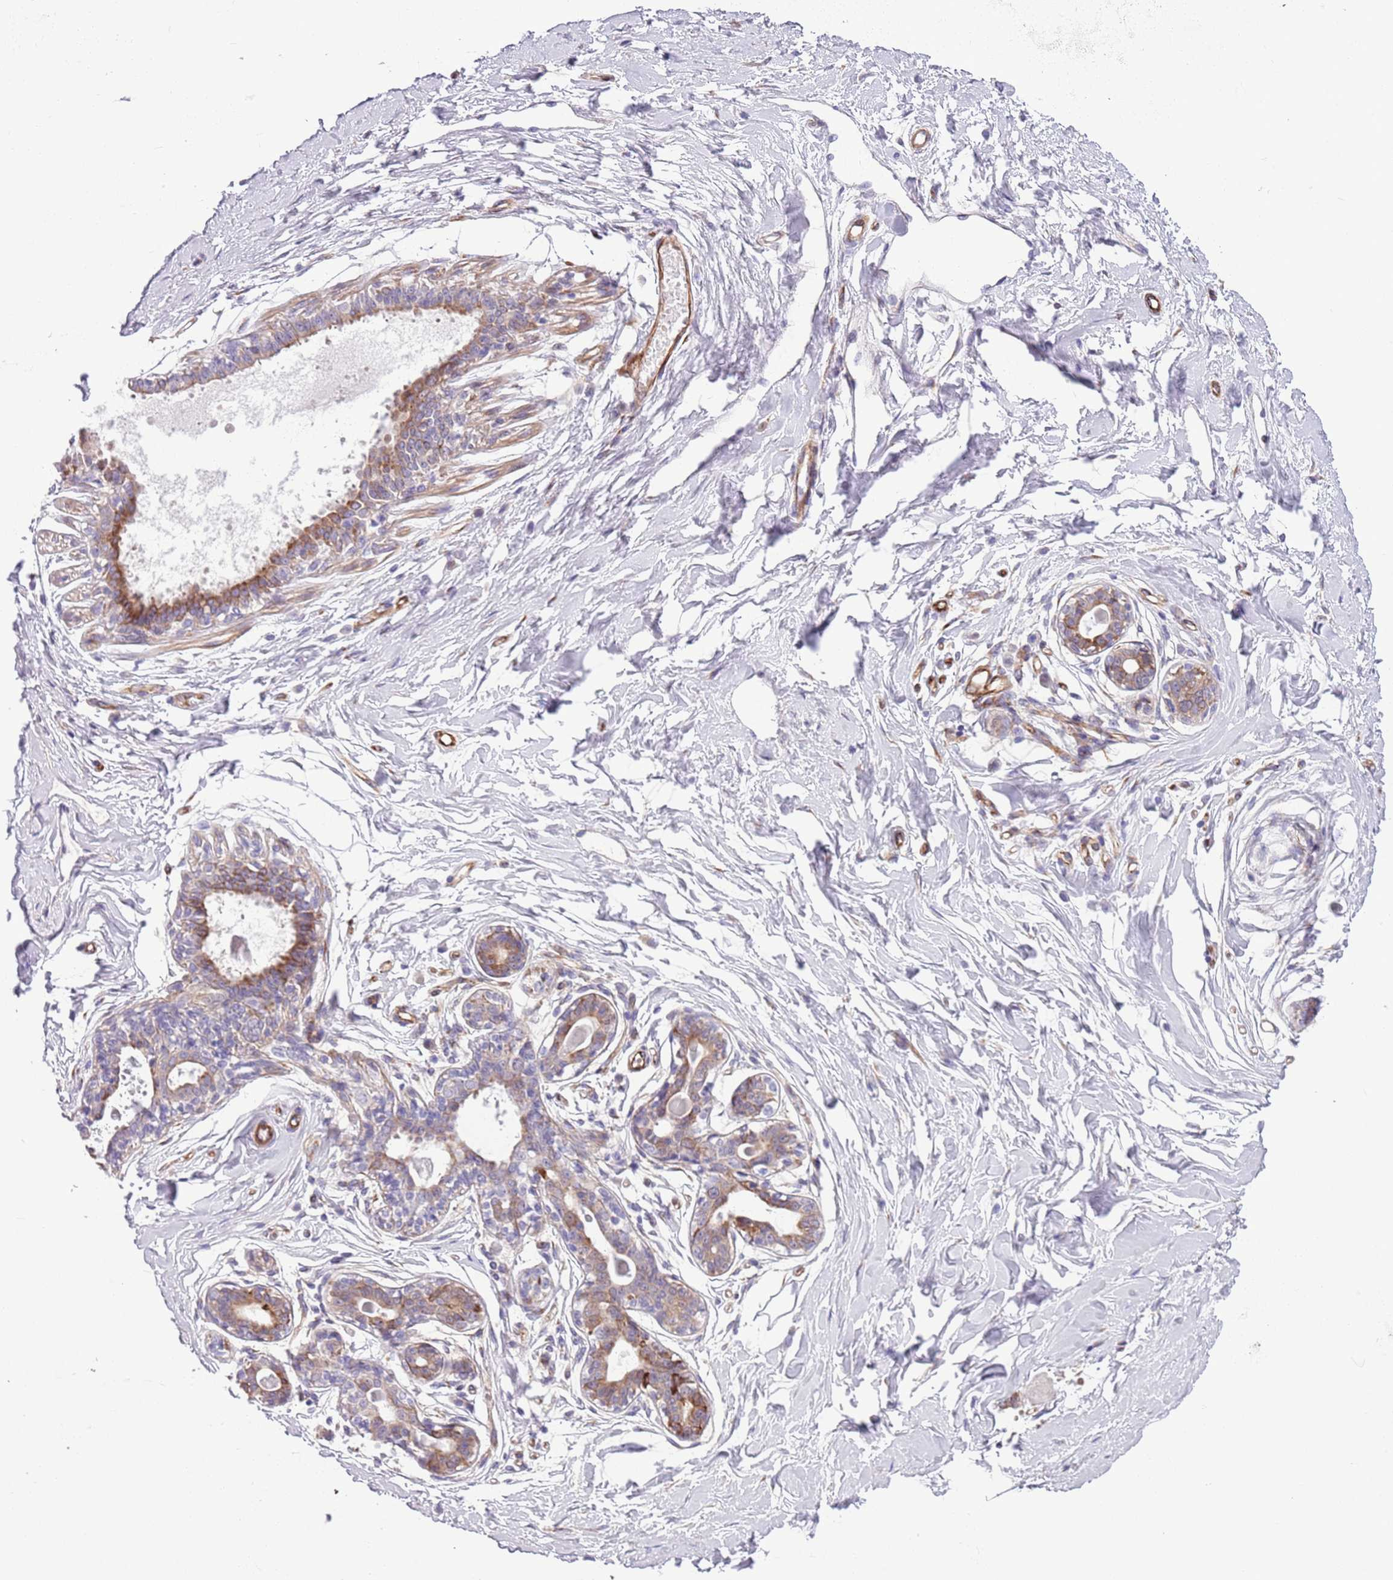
{"staining": {"intensity": "negative", "quantity": "none", "location": "none"}, "tissue": "breast", "cell_type": "Adipocytes", "image_type": "normal", "snomed": [{"axis": "morphology", "description": "Normal tissue, NOS"}, {"axis": "topography", "description": "Breast"}], "caption": "The immunohistochemistry image has no significant expression in adipocytes of breast.", "gene": "MRPL32", "patient": {"sex": "female", "age": 45}}